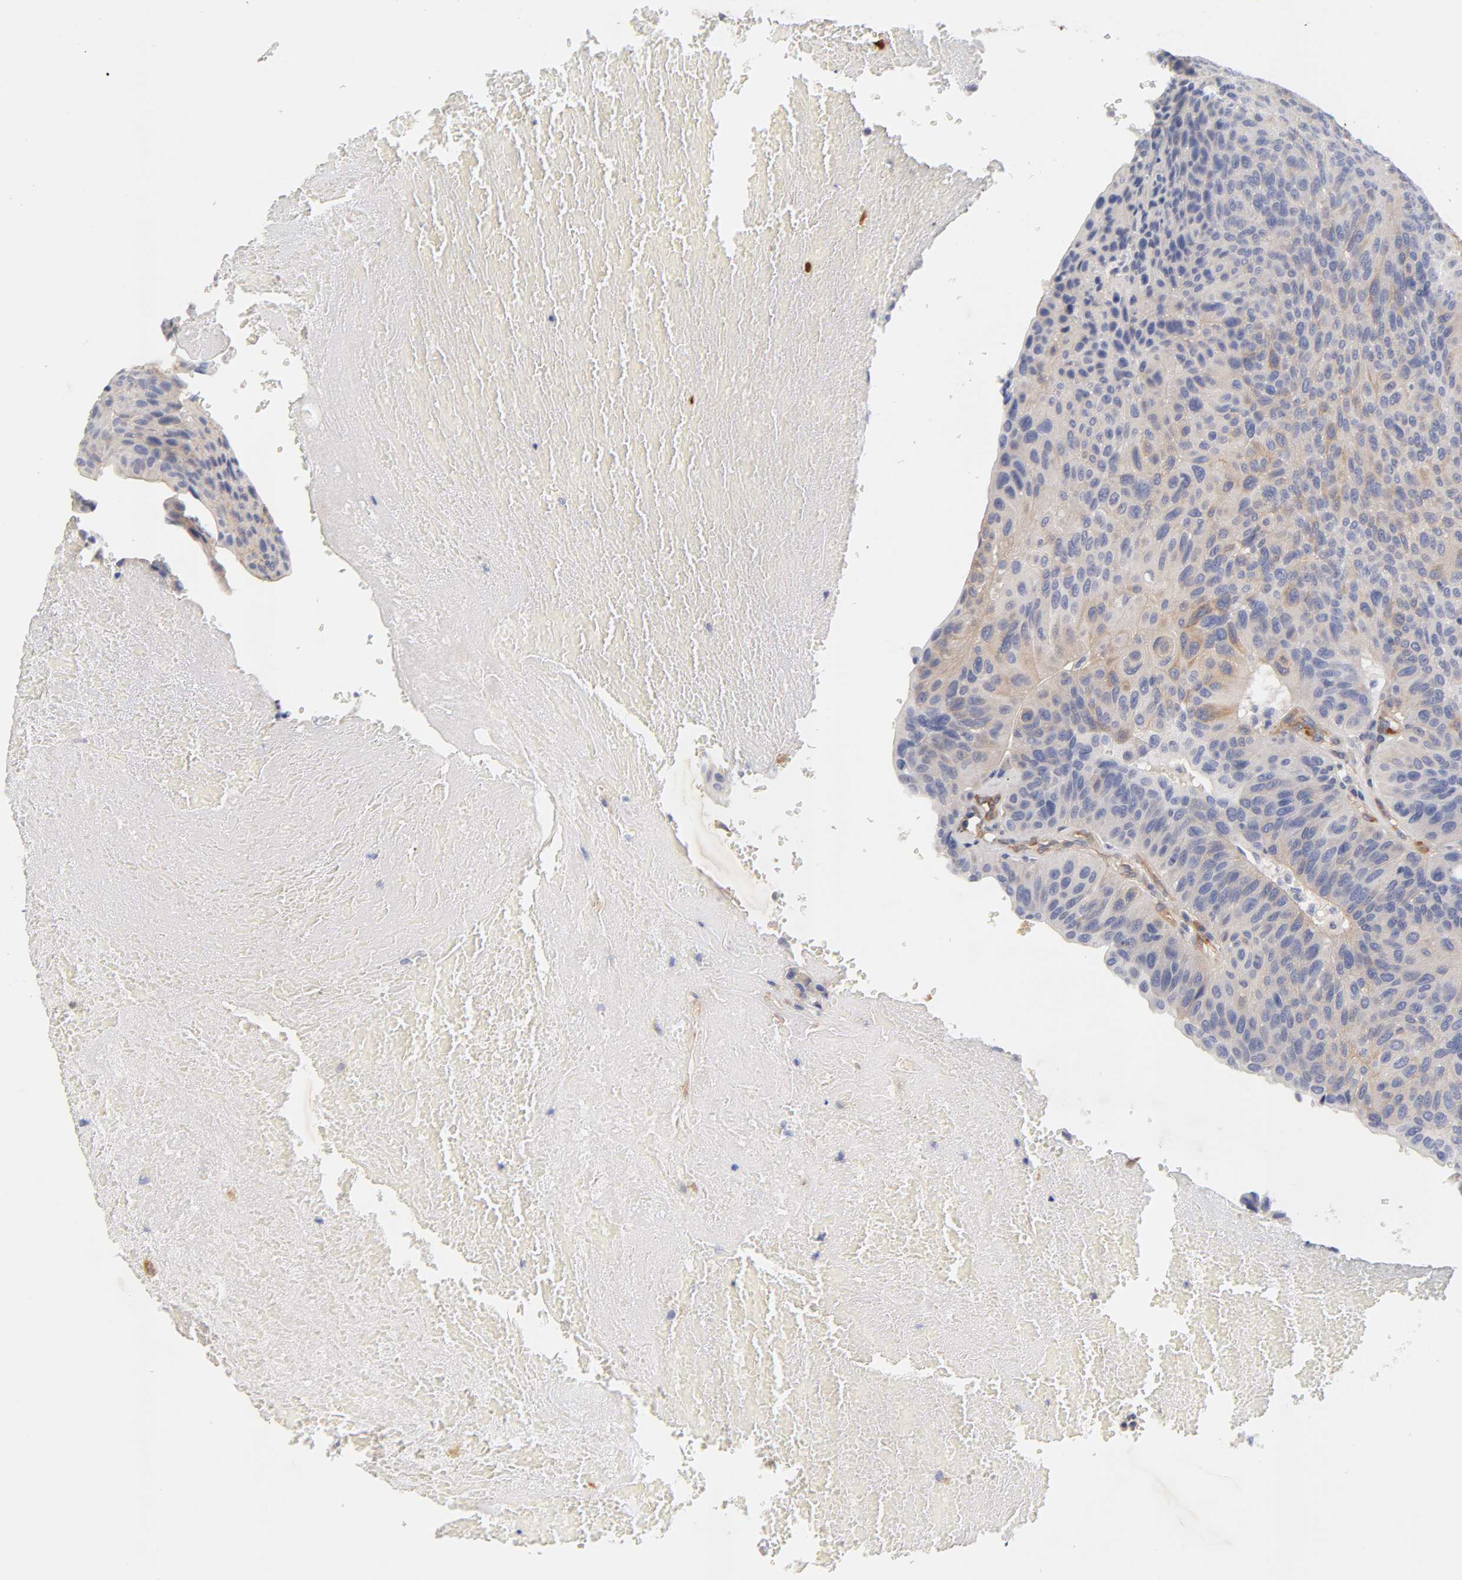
{"staining": {"intensity": "weak", "quantity": "25%-75%", "location": "cytoplasmic/membranous"}, "tissue": "urothelial cancer", "cell_type": "Tumor cells", "image_type": "cancer", "snomed": [{"axis": "morphology", "description": "Urothelial carcinoma, High grade"}, {"axis": "topography", "description": "Urinary bladder"}], "caption": "This image reveals immunohistochemistry (IHC) staining of human high-grade urothelial carcinoma, with low weak cytoplasmic/membranous positivity in approximately 25%-75% of tumor cells.", "gene": "LAMB1", "patient": {"sex": "male", "age": 66}}